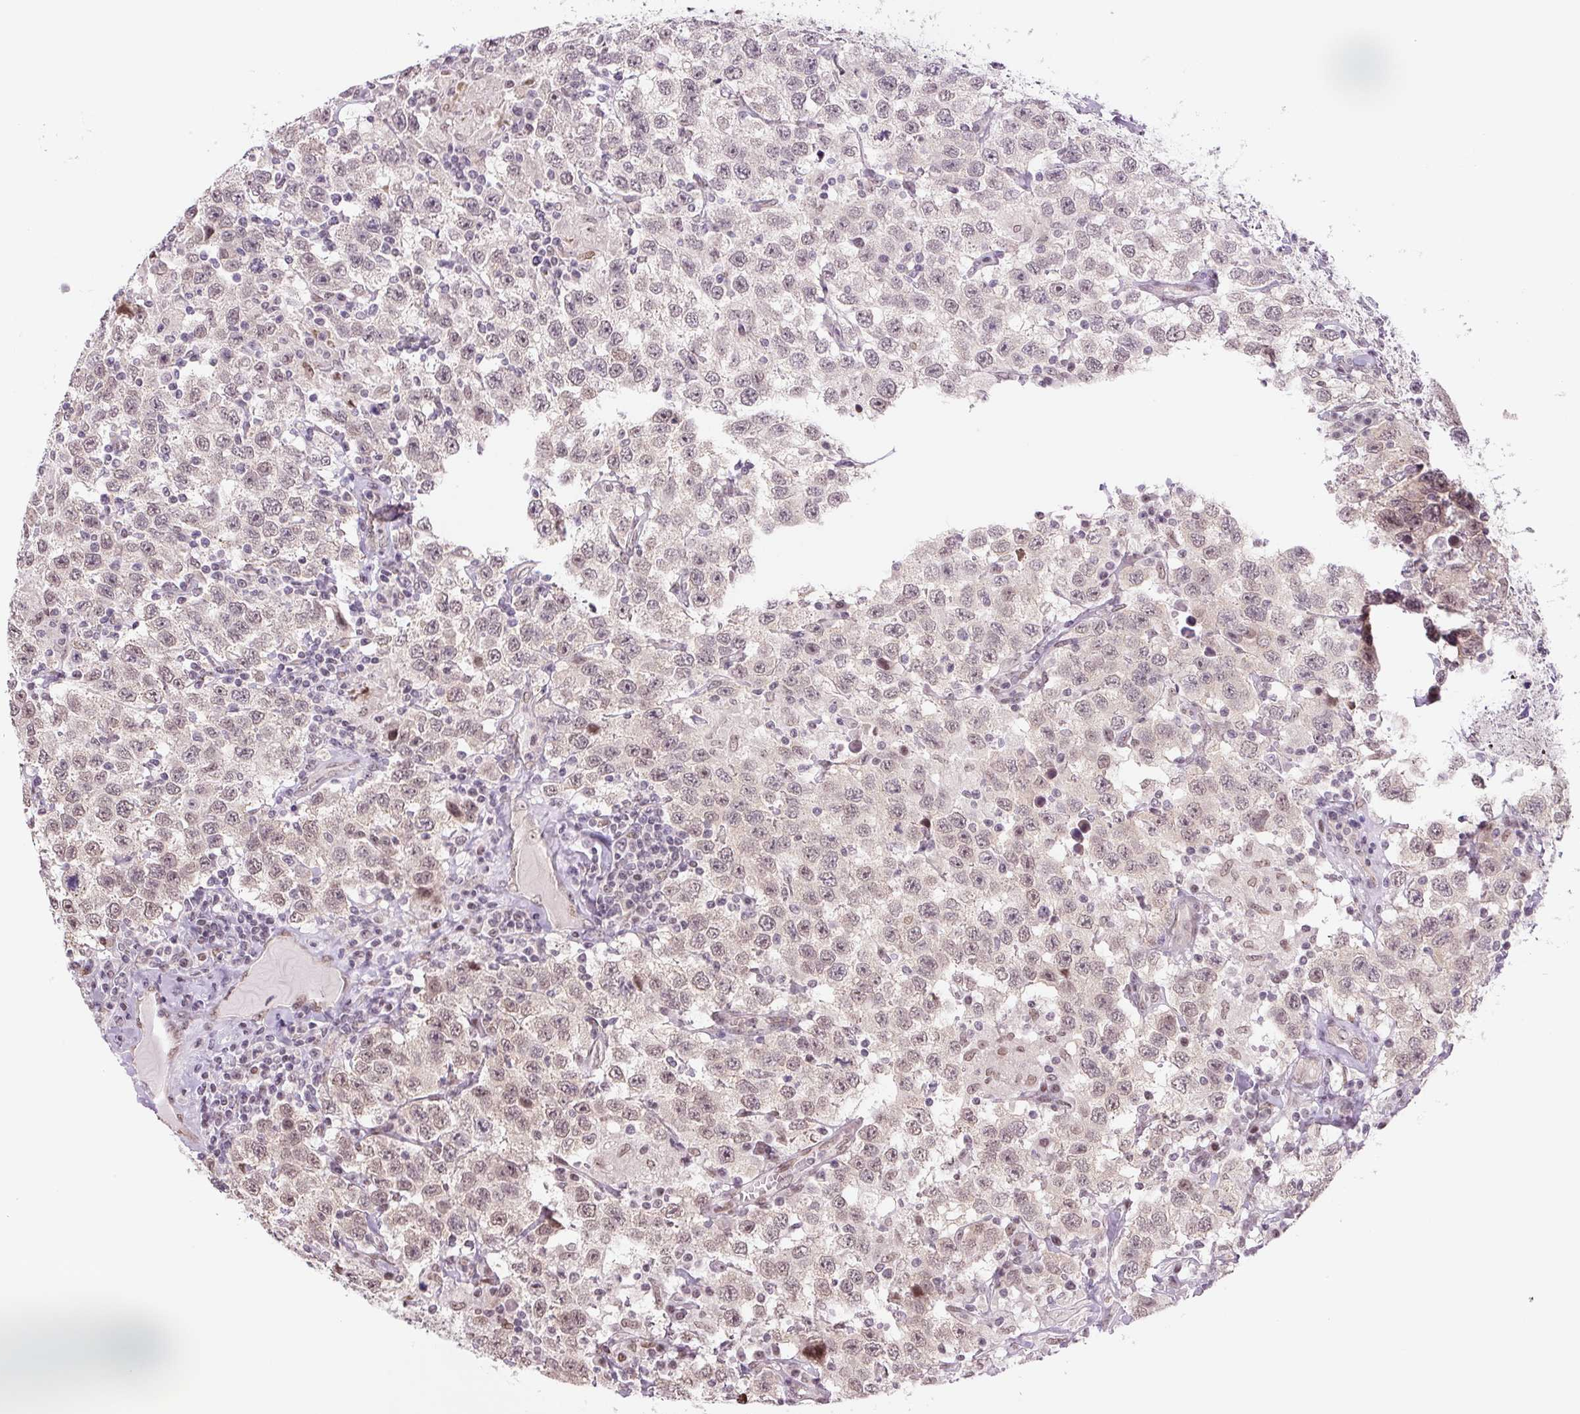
{"staining": {"intensity": "weak", "quantity": "25%-75%", "location": "nuclear"}, "tissue": "testis cancer", "cell_type": "Tumor cells", "image_type": "cancer", "snomed": [{"axis": "morphology", "description": "Seminoma, NOS"}, {"axis": "topography", "description": "Testis"}], "caption": "Brown immunohistochemical staining in human testis cancer exhibits weak nuclear staining in approximately 25%-75% of tumor cells.", "gene": "TCFL5", "patient": {"sex": "male", "age": 41}}